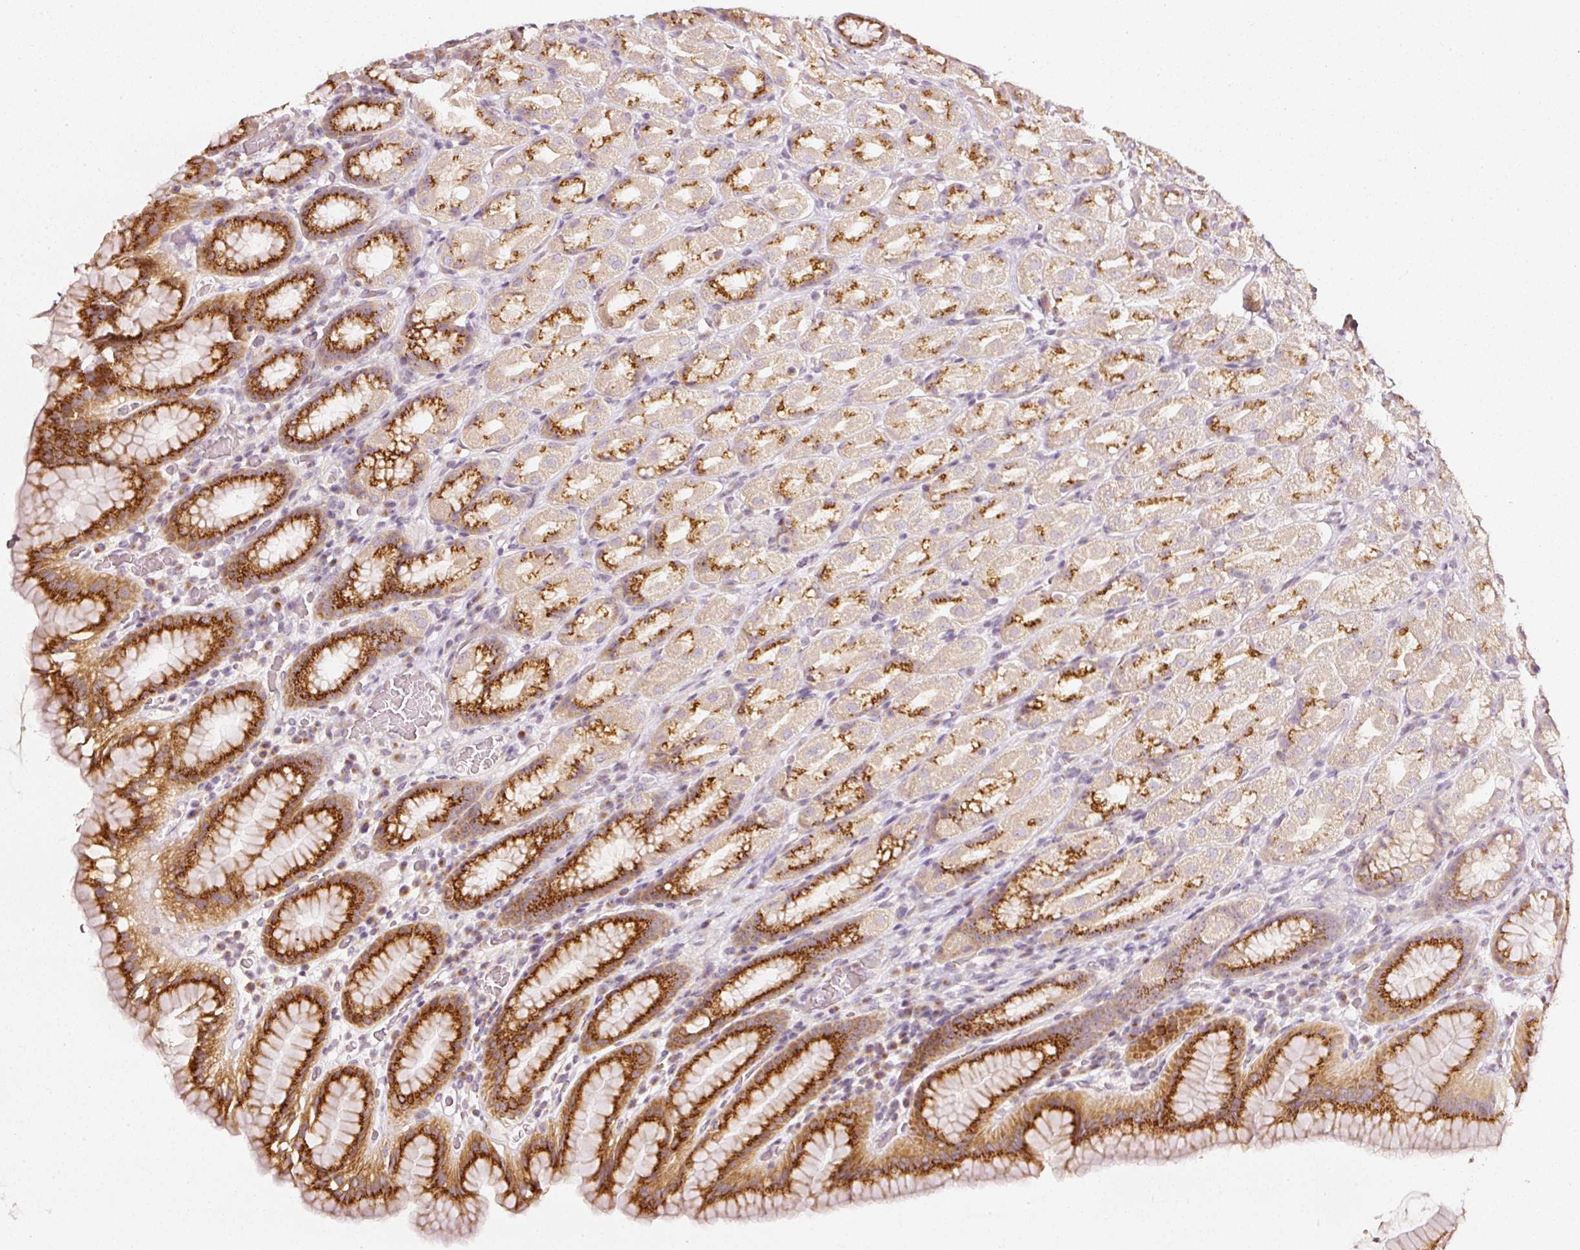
{"staining": {"intensity": "strong", "quantity": "25%-75%", "location": "cytoplasmic/membranous"}, "tissue": "stomach", "cell_type": "Glandular cells", "image_type": "normal", "snomed": [{"axis": "morphology", "description": "Normal tissue, NOS"}, {"axis": "topography", "description": "Stomach, upper"}, {"axis": "topography", "description": "Stomach"}], "caption": "An immunohistochemistry photomicrograph of unremarkable tissue is shown. Protein staining in brown highlights strong cytoplasmic/membranous positivity in stomach within glandular cells.", "gene": "NTRK1", "patient": {"sex": "male", "age": 68}}